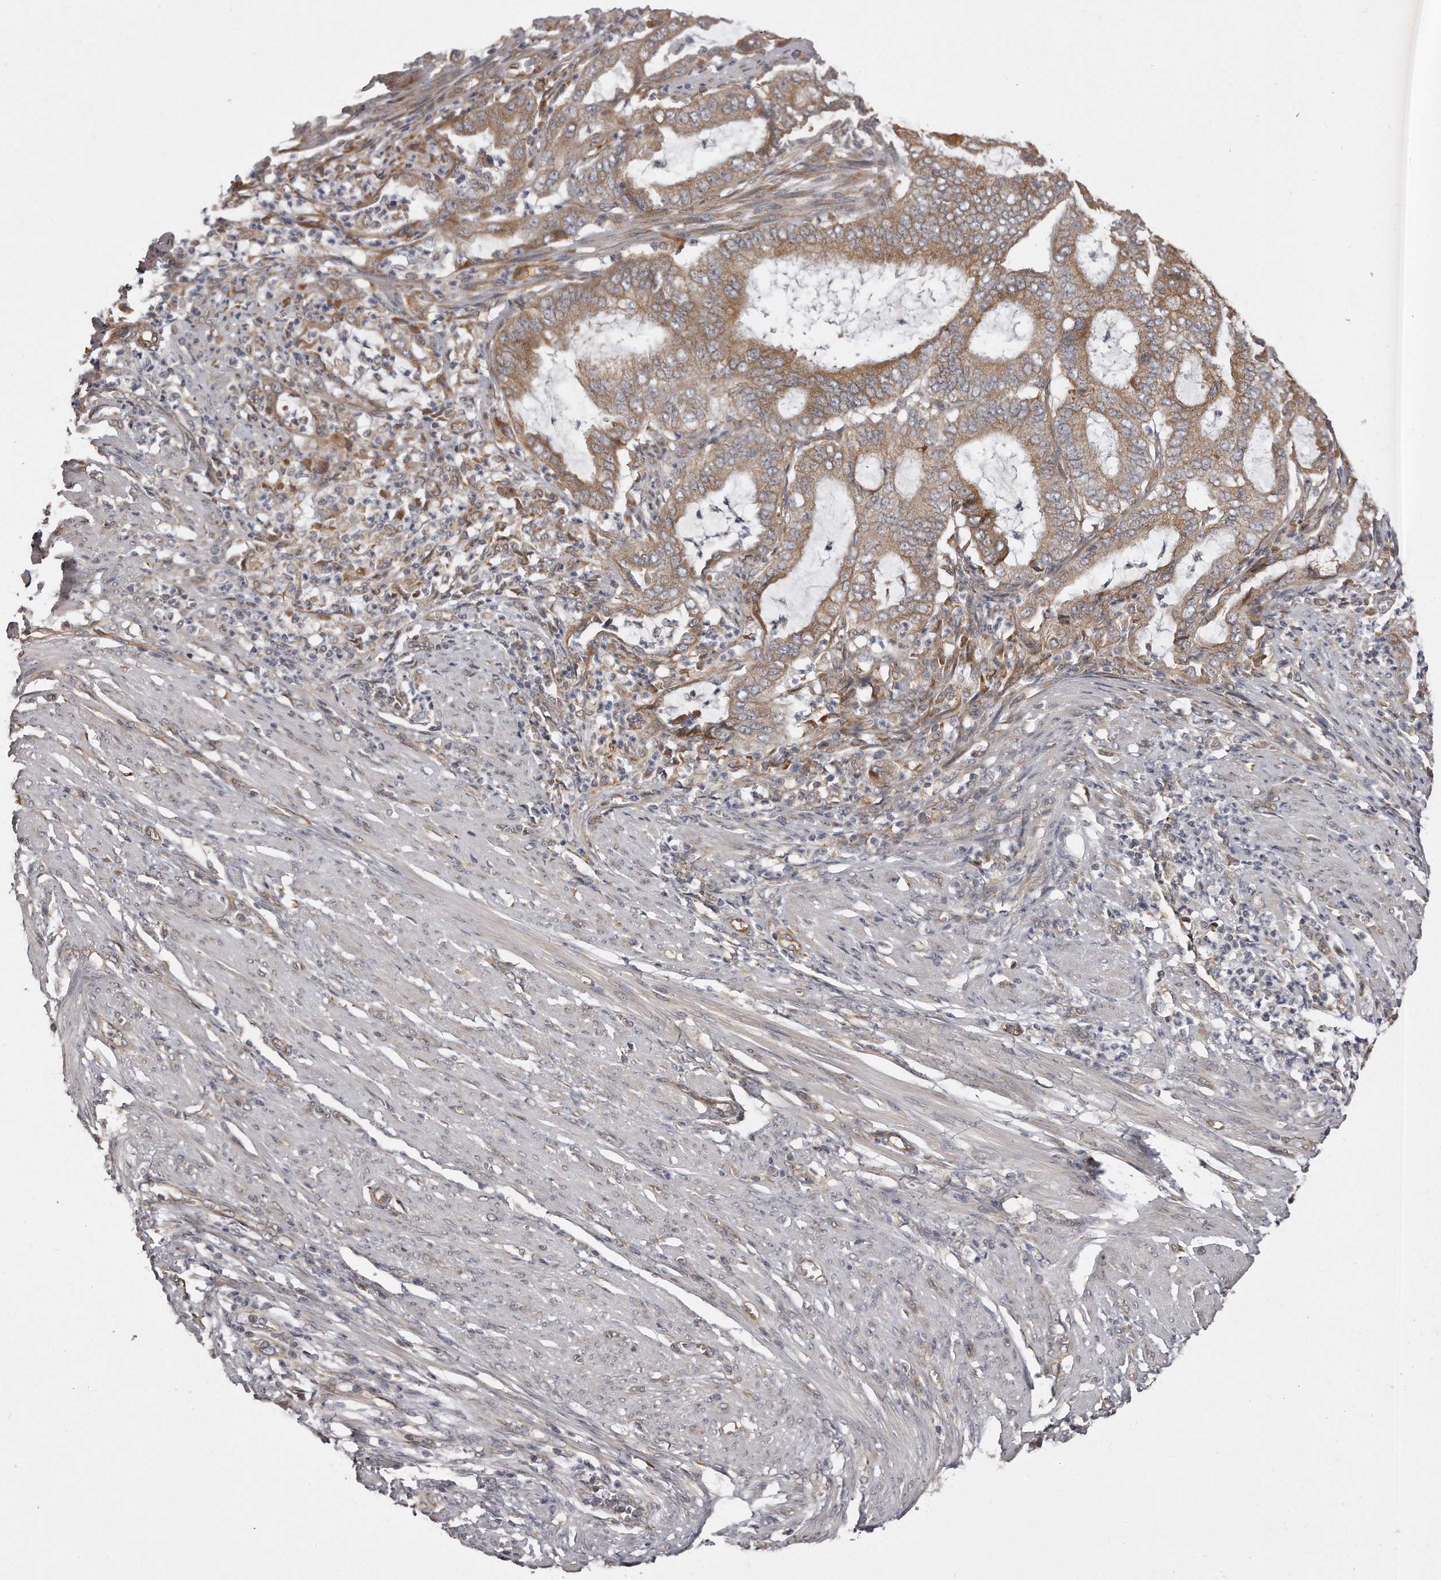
{"staining": {"intensity": "moderate", "quantity": ">75%", "location": "cytoplasmic/membranous"}, "tissue": "endometrial cancer", "cell_type": "Tumor cells", "image_type": "cancer", "snomed": [{"axis": "morphology", "description": "Adenocarcinoma, NOS"}, {"axis": "topography", "description": "Endometrium"}], "caption": "Immunohistochemistry (IHC) of endometrial cancer (adenocarcinoma) reveals medium levels of moderate cytoplasmic/membranous expression in approximately >75% of tumor cells.", "gene": "TRAPPC14", "patient": {"sex": "female", "age": 51}}